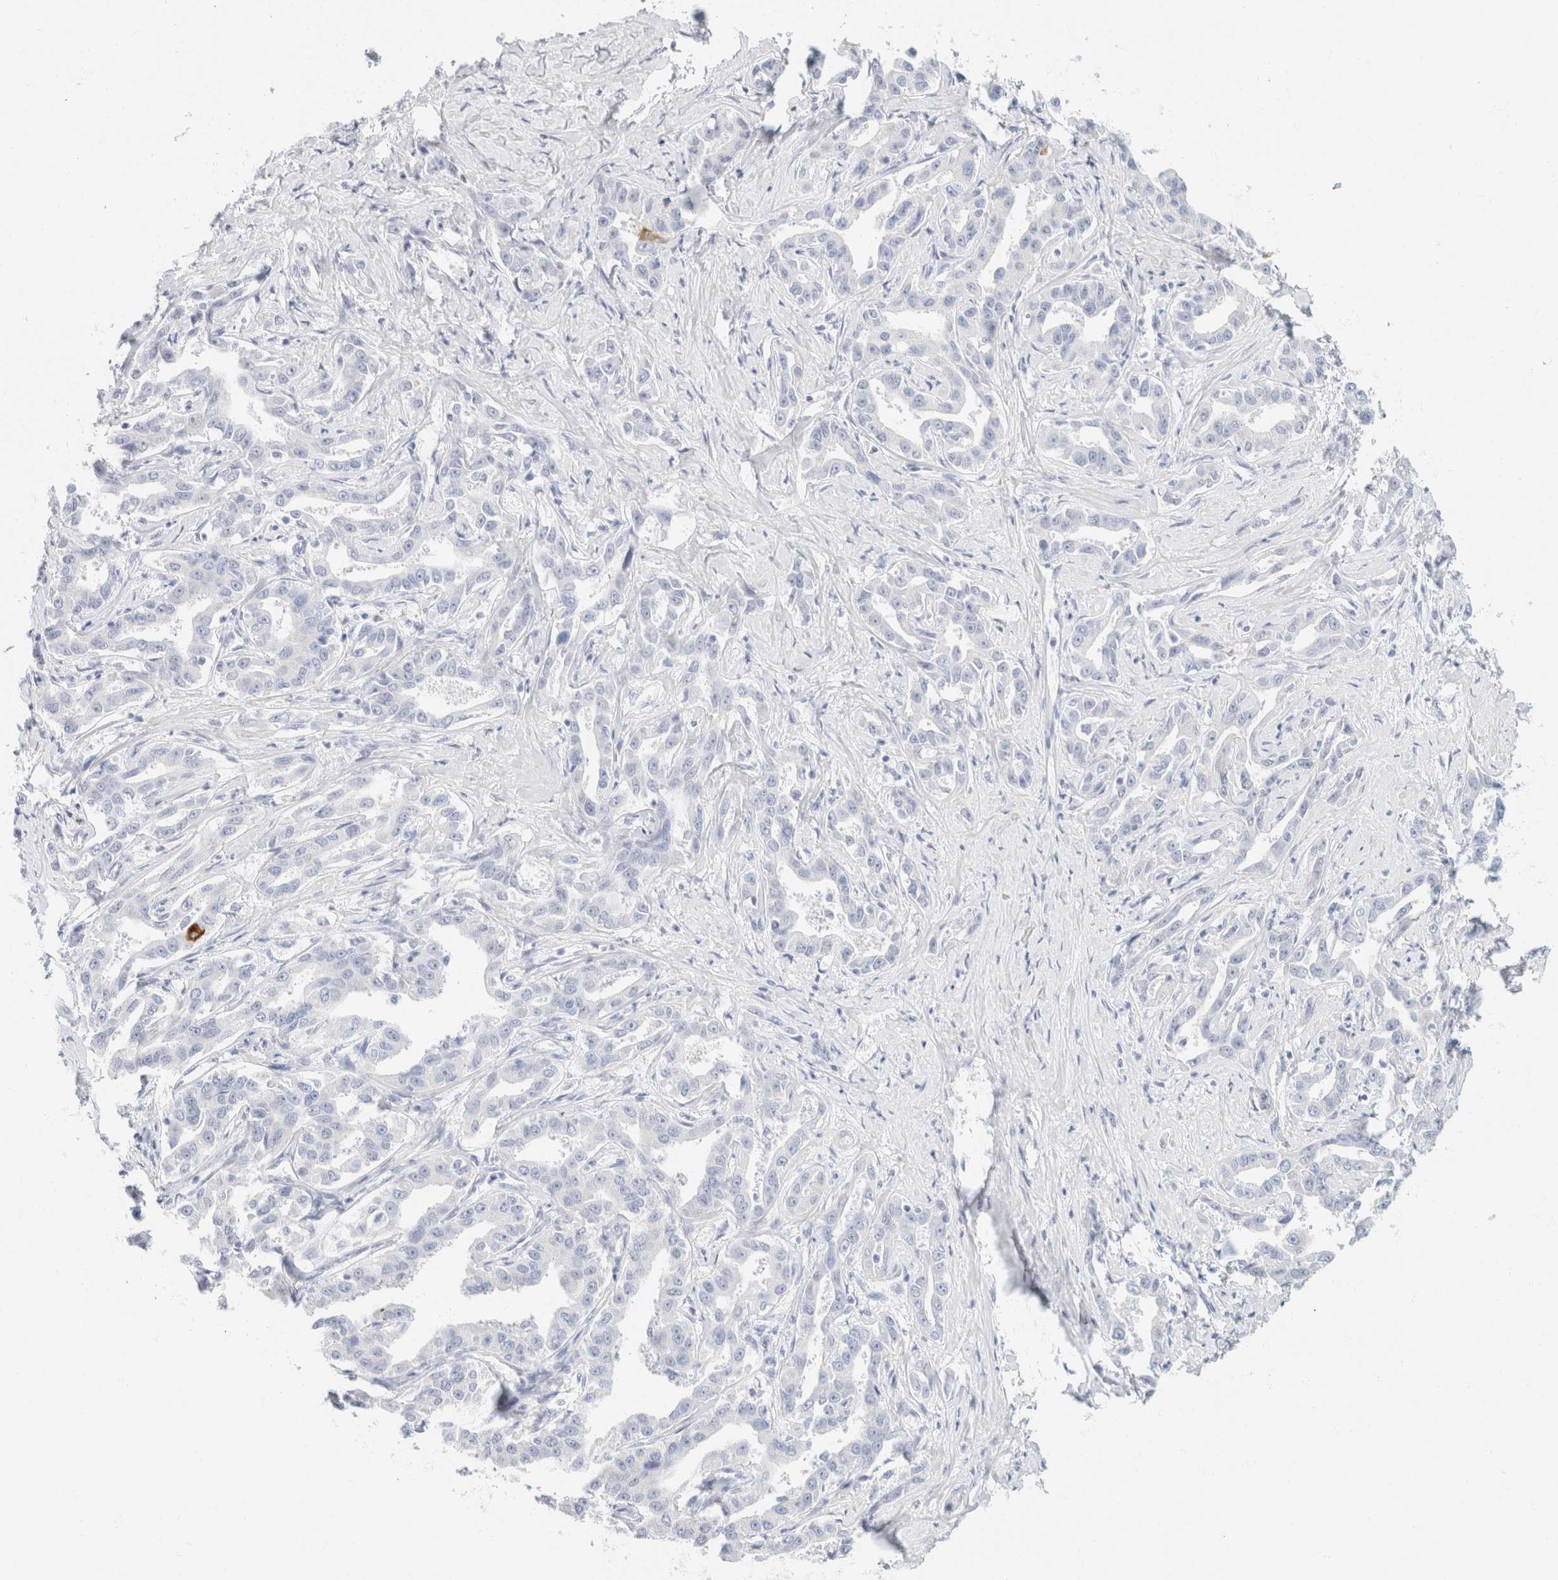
{"staining": {"intensity": "negative", "quantity": "none", "location": "none"}, "tissue": "liver cancer", "cell_type": "Tumor cells", "image_type": "cancer", "snomed": [{"axis": "morphology", "description": "Cholangiocarcinoma"}, {"axis": "topography", "description": "Liver"}], "caption": "This image is of cholangiocarcinoma (liver) stained with immunohistochemistry (IHC) to label a protein in brown with the nuclei are counter-stained blue. There is no staining in tumor cells.", "gene": "KRT20", "patient": {"sex": "male", "age": 59}}